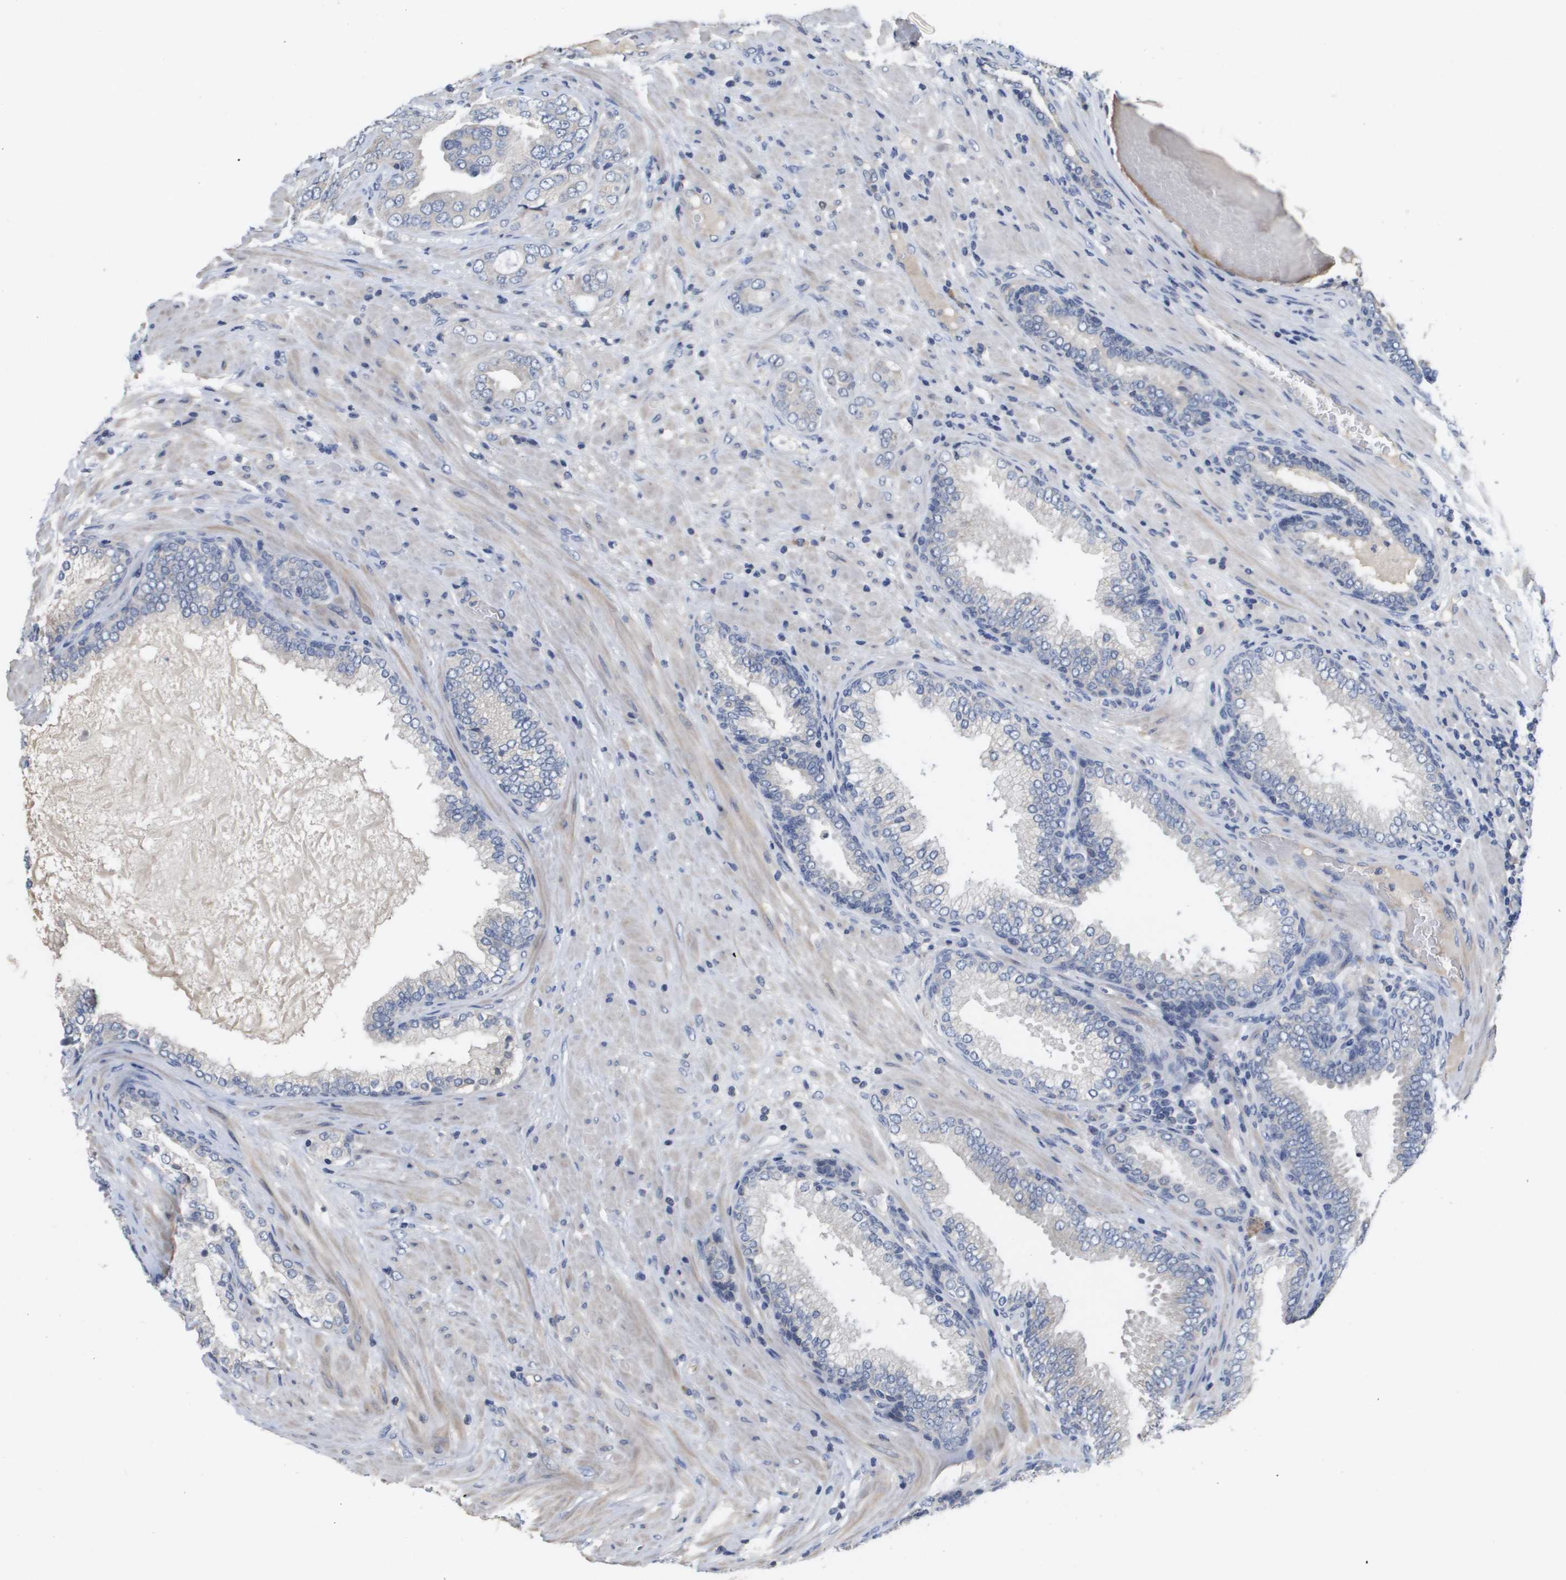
{"staining": {"intensity": "negative", "quantity": "none", "location": "none"}, "tissue": "prostate cancer", "cell_type": "Tumor cells", "image_type": "cancer", "snomed": [{"axis": "morphology", "description": "Adenocarcinoma, High grade"}, {"axis": "topography", "description": "Prostate"}], "caption": "This is an IHC image of high-grade adenocarcinoma (prostate). There is no staining in tumor cells.", "gene": "CAPN11", "patient": {"sex": "male", "age": 50}}